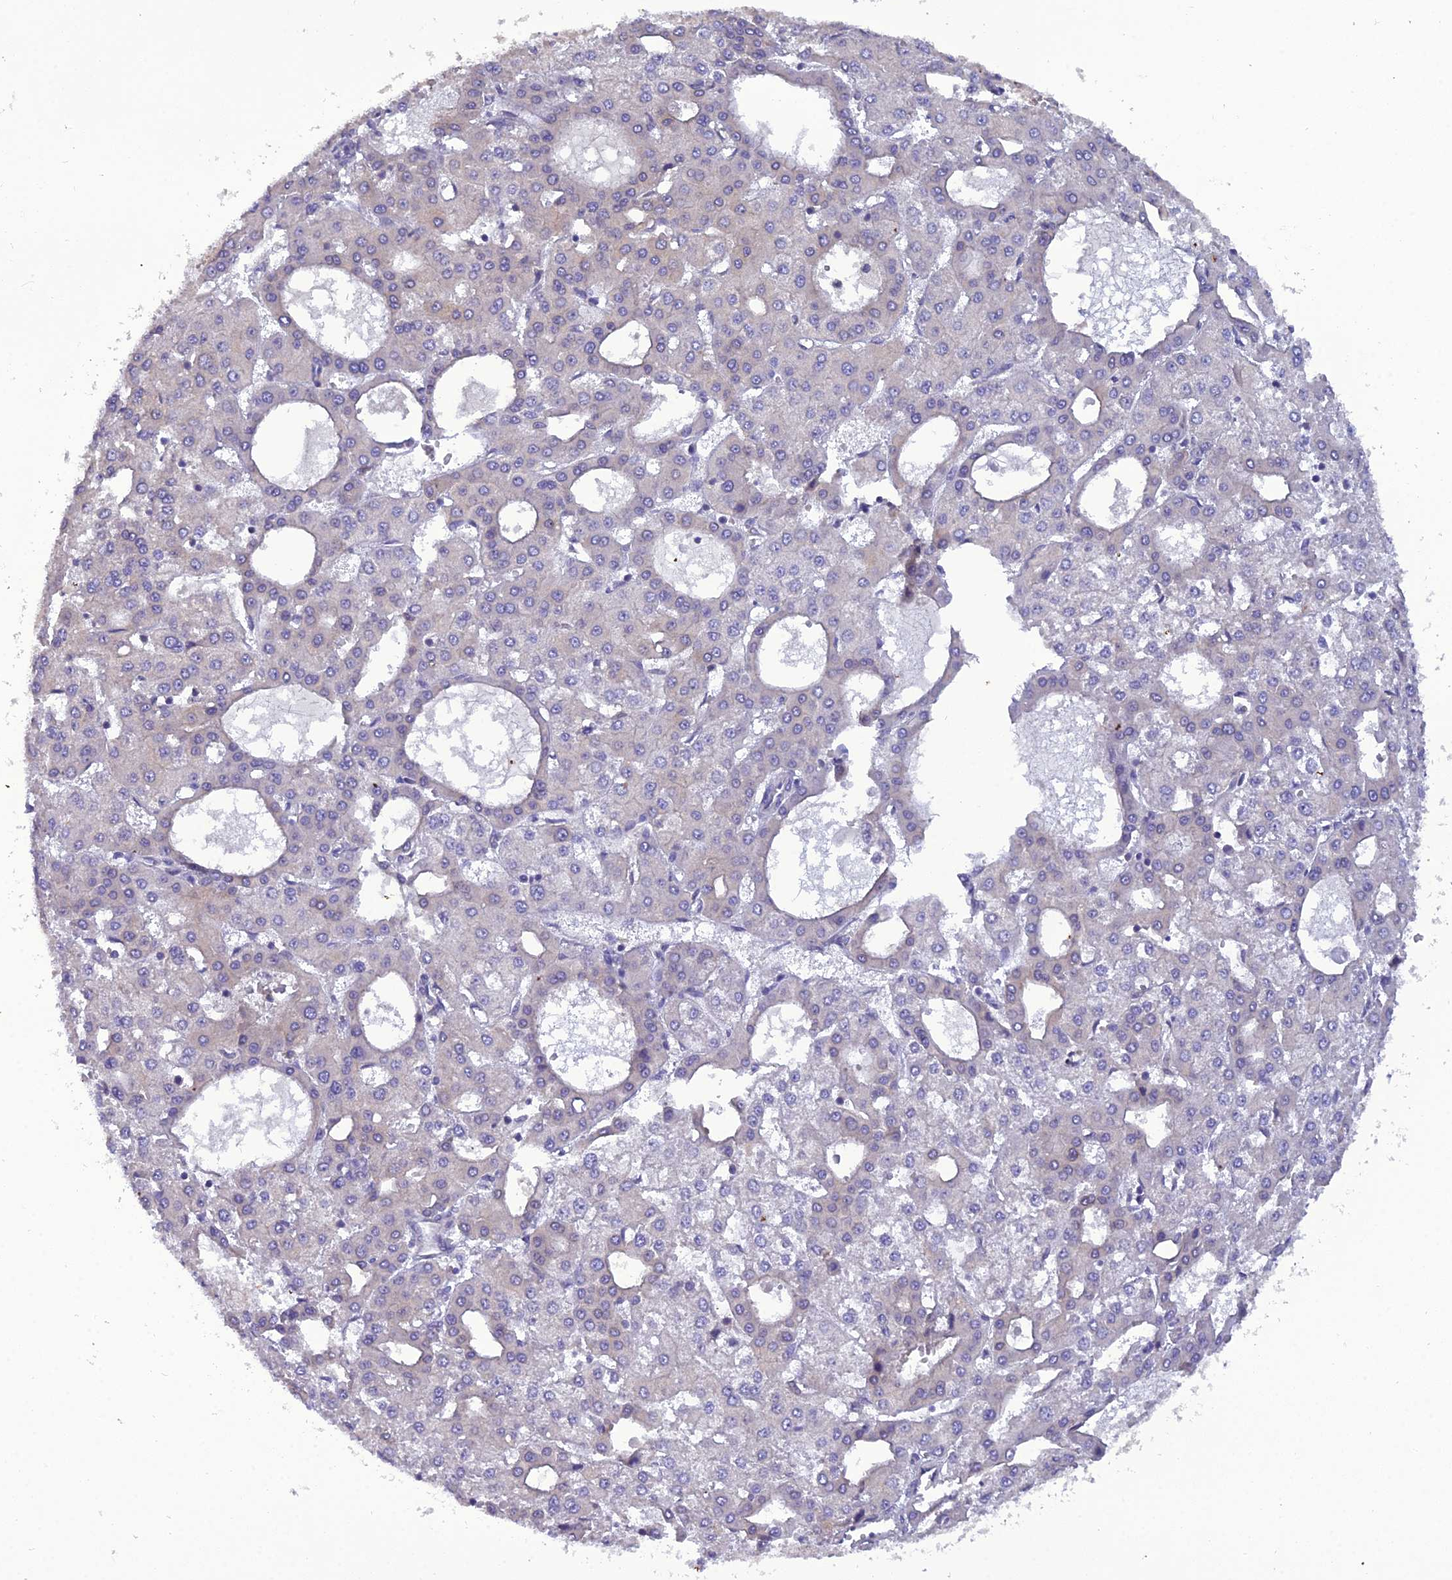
{"staining": {"intensity": "negative", "quantity": "none", "location": "none"}, "tissue": "liver cancer", "cell_type": "Tumor cells", "image_type": "cancer", "snomed": [{"axis": "morphology", "description": "Carcinoma, Hepatocellular, NOS"}, {"axis": "topography", "description": "Liver"}], "caption": "High magnification brightfield microscopy of liver cancer (hepatocellular carcinoma) stained with DAB (brown) and counterstained with hematoxylin (blue): tumor cells show no significant staining.", "gene": "GOLPH3", "patient": {"sex": "male", "age": 47}}